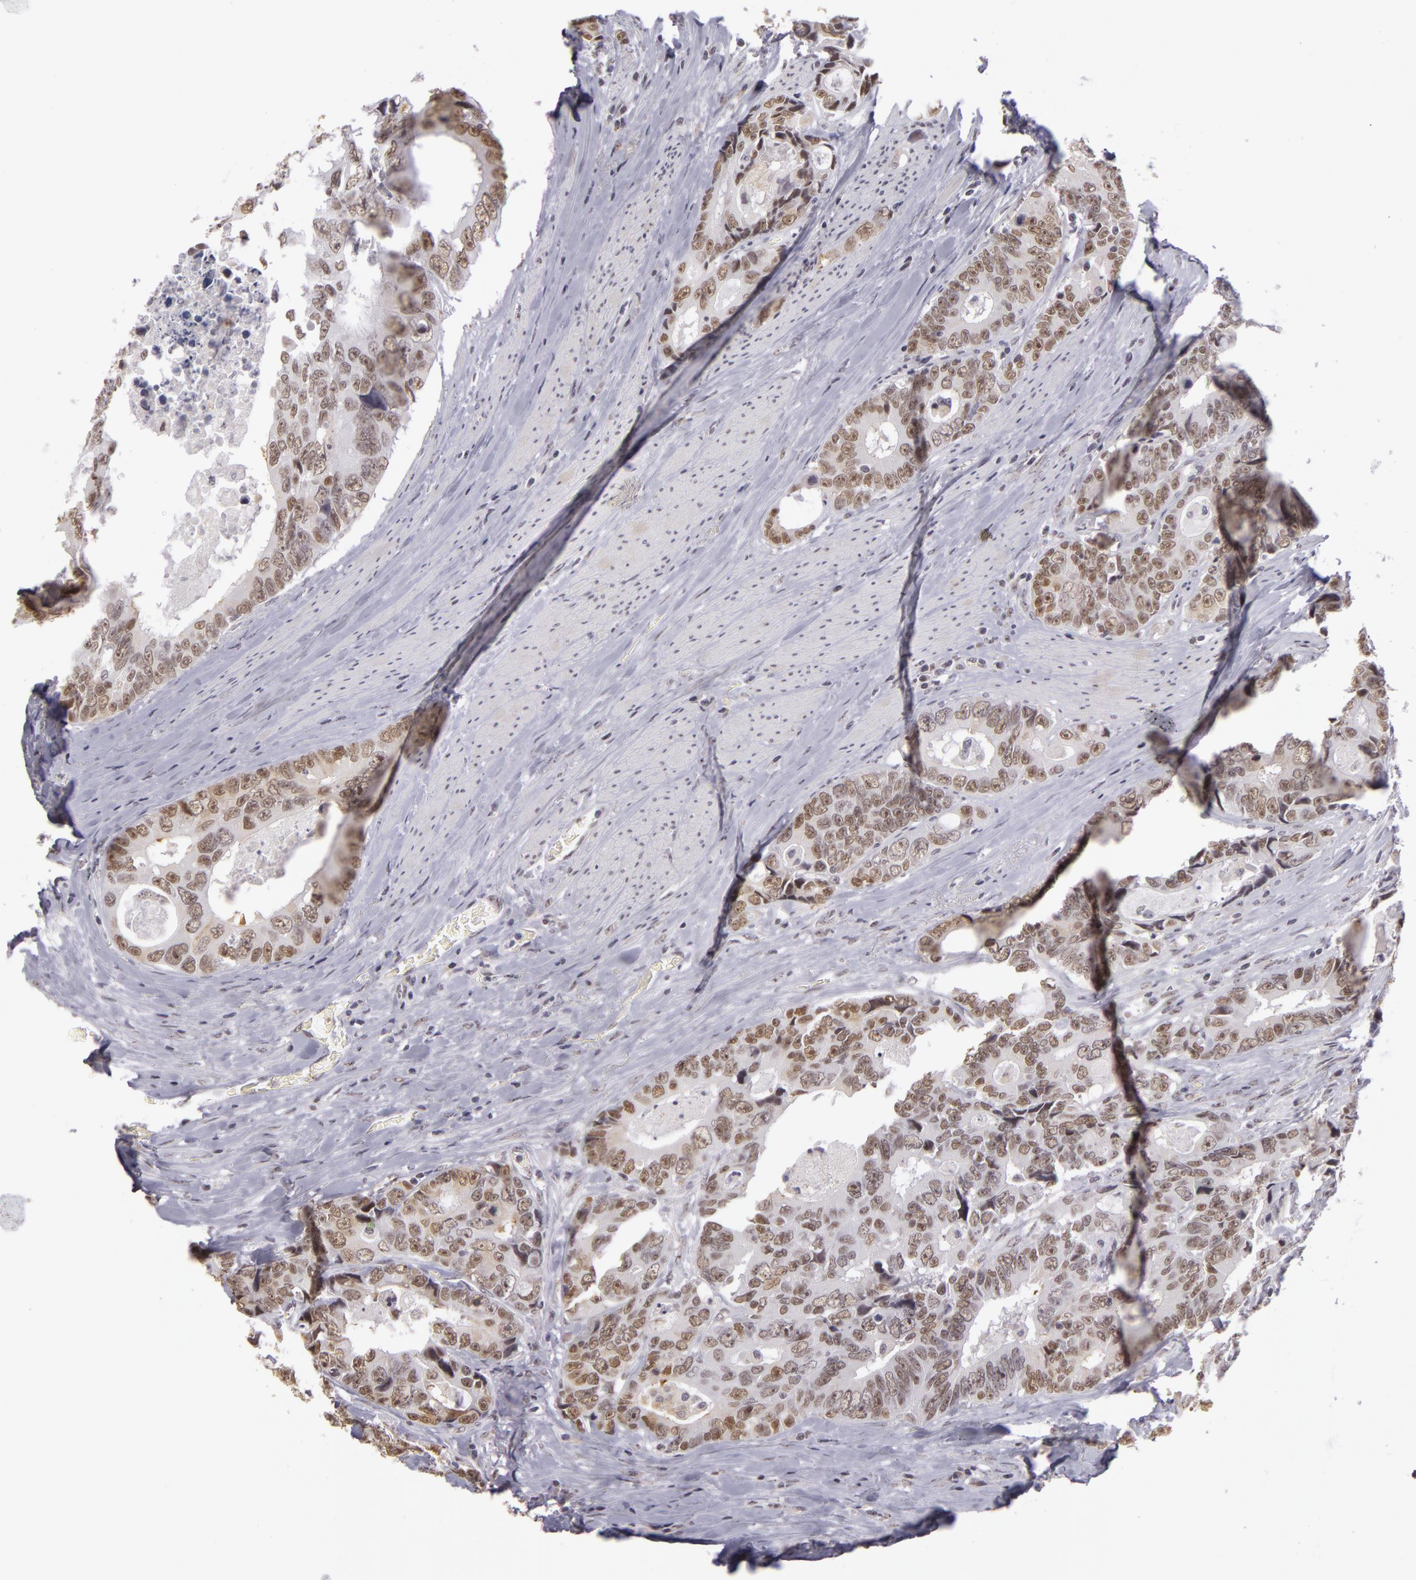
{"staining": {"intensity": "weak", "quantity": ">75%", "location": "nuclear"}, "tissue": "colorectal cancer", "cell_type": "Tumor cells", "image_type": "cancer", "snomed": [{"axis": "morphology", "description": "Adenocarcinoma, NOS"}, {"axis": "topography", "description": "Rectum"}], "caption": "Immunohistochemical staining of human colorectal adenocarcinoma shows low levels of weak nuclear positivity in approximately >75% of tumor cells.", "gene": "RRP7A", "patient": {"sex": "female", "age": 67}}